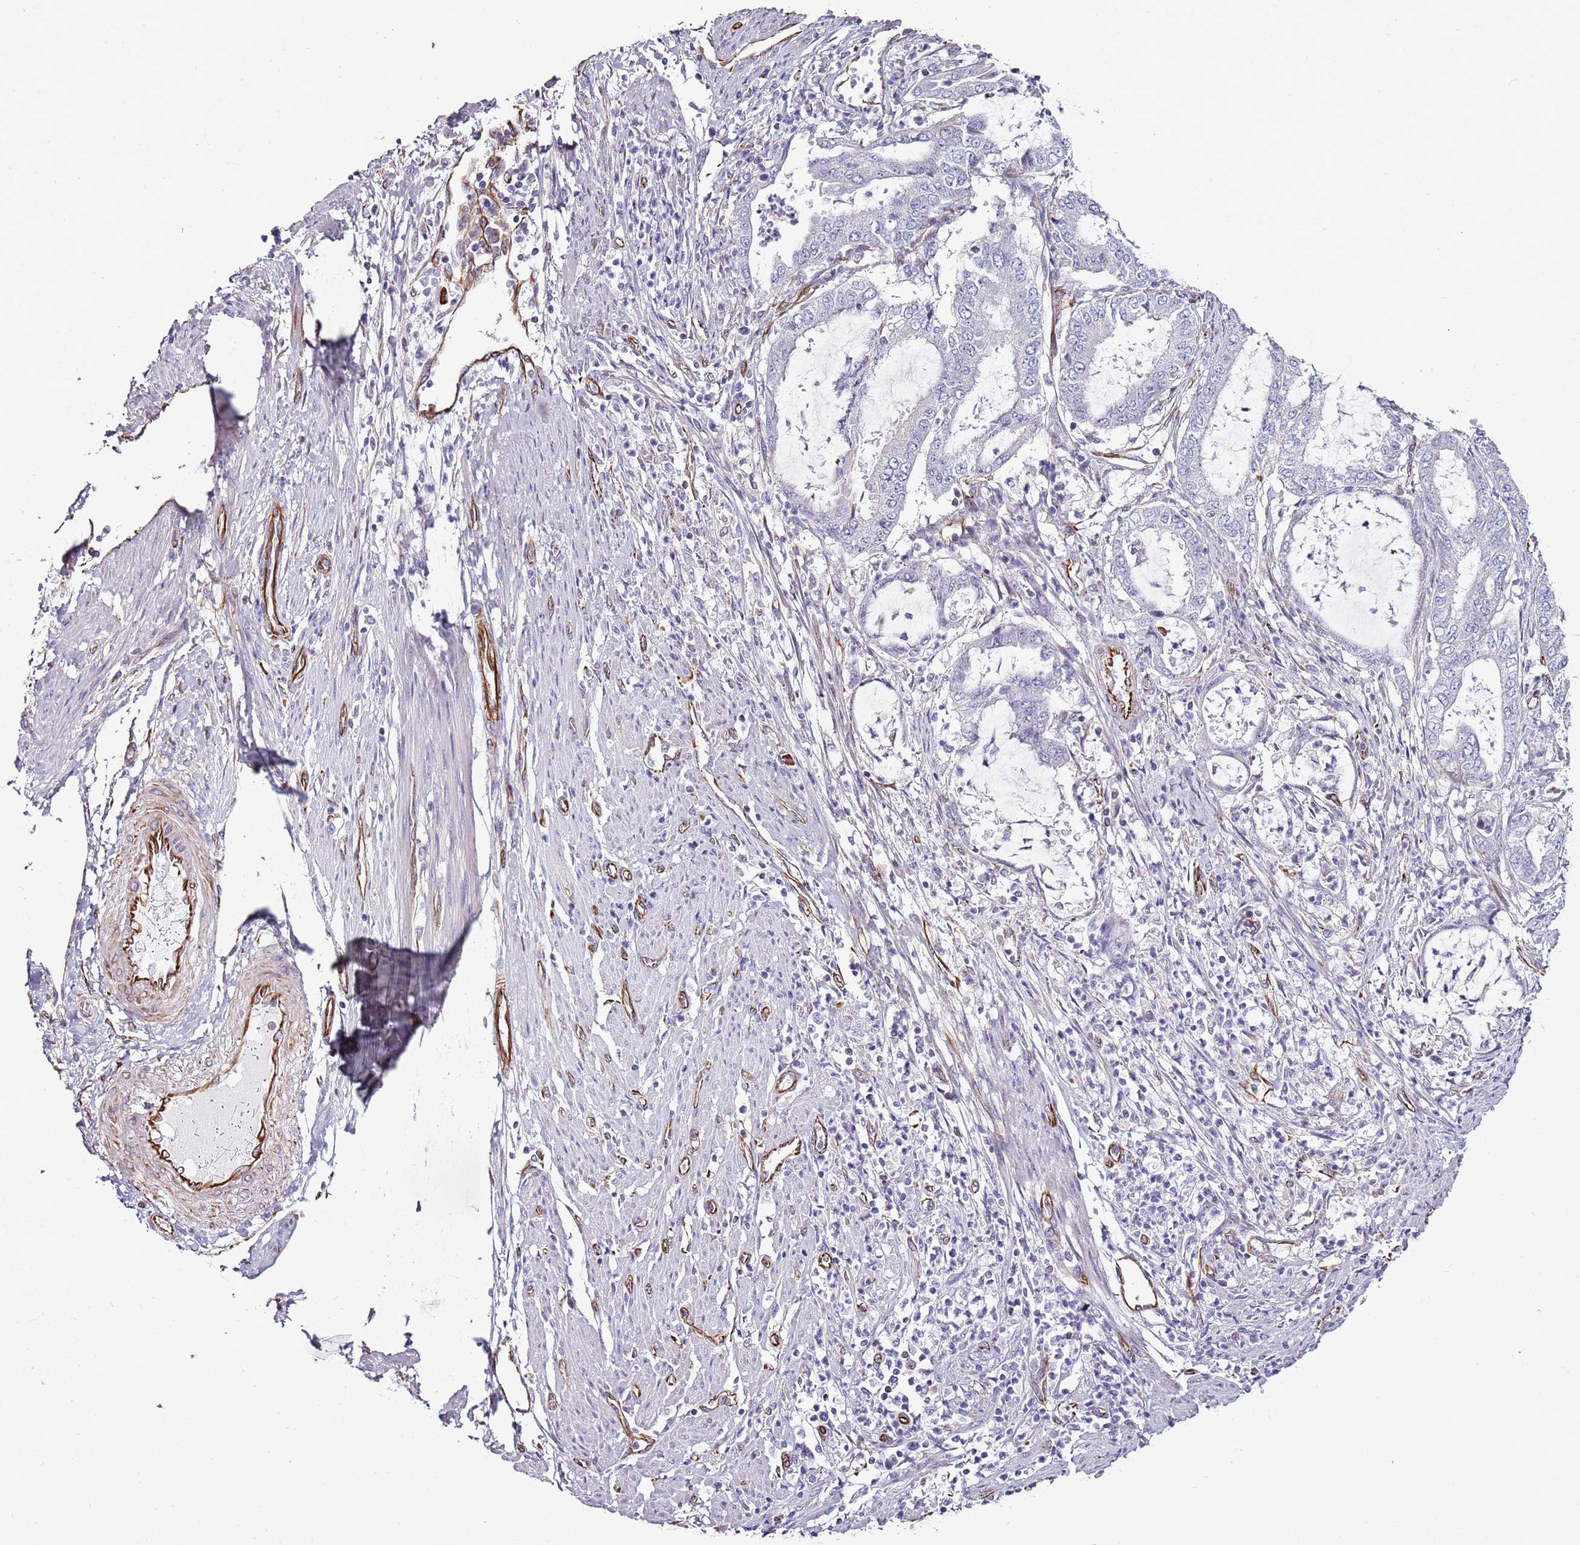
{"staining": {"intensity": "negative", "quantity": "none", "location": "none"}, "tissue": "endometrial cancer", "cell_type": "Tumor cells", "image_type": "cancer", "snomed": [{"axis": "morphology", "description": "Adenocarcinoma, NOS"}, {"axis": "topography", "description": "Endometrium"}], "caption": "IHC micrograph of neoplastic tissue: human endometrial cancer stained with DAB (3,3'-diaminobenzidine) reveals no significant protein positivity in tumor cells.", "gene": "ZNF786", "patient": {"sex": "female", "age": 51}}